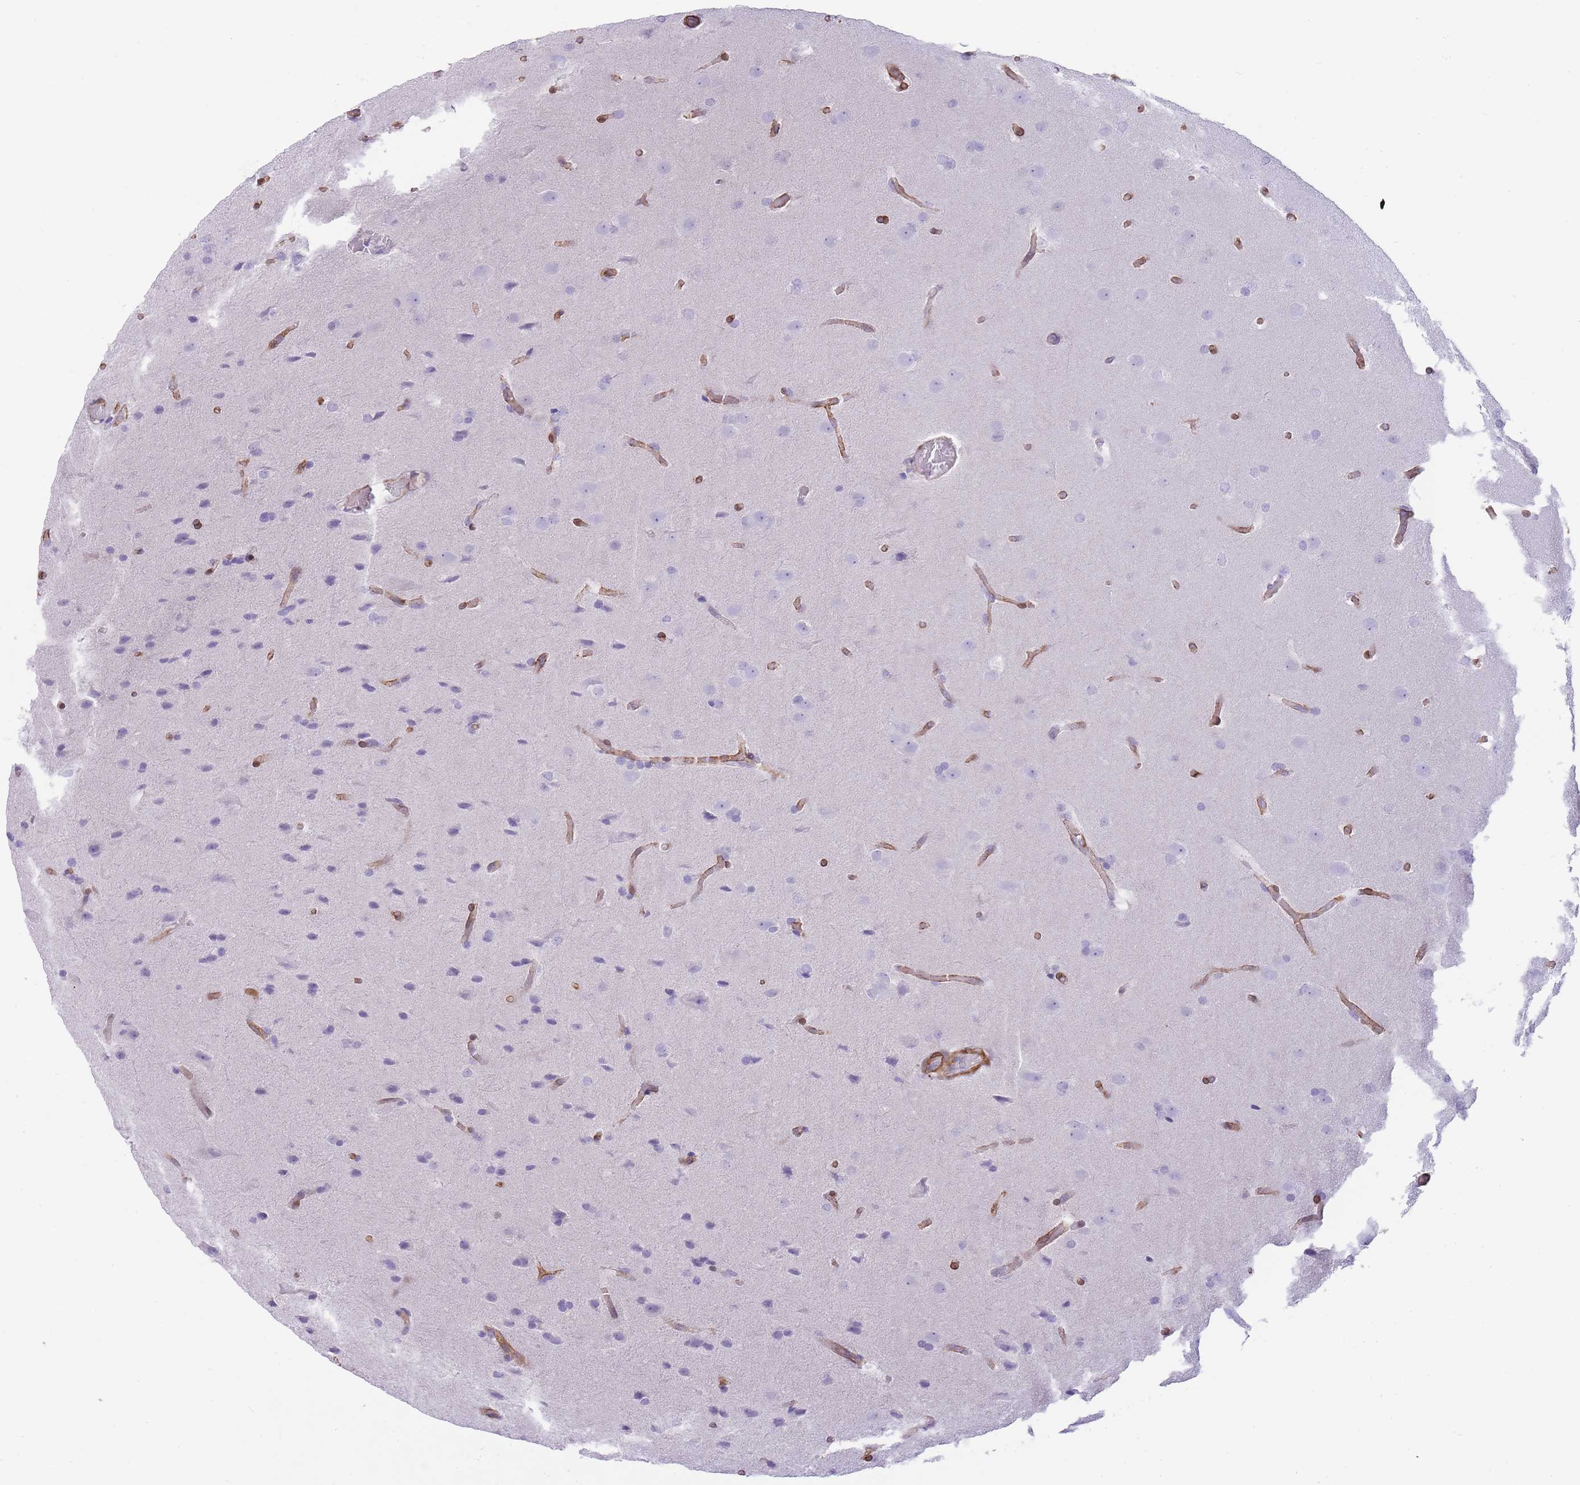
{"staining": {"intensity": "negative", "quantity": "none", "location": "none"}, "tissue": "glioma", "cell_type": "Tumor cells", "image_type": "cancer", "snomed": [{"axis": "morphology", "description": "Glioma, malignant, Low grade"}, {"axis": "topography", "description": "Brain"}], "caption": "High magnification brightfield microscopy of glioma stained with DAB (3,3'-diaminobenzidine) (brown) and counterstained with hematoxylin (blue): tumor cells show no significant staining. (Stains: DAB immunohistochemistry (IHC) with hematoxylin counter stain, Microscopy: brightfield microscopy at high magnification).", "gene": "OR11H12", "patient": {"sex": "female", "age": 32}}